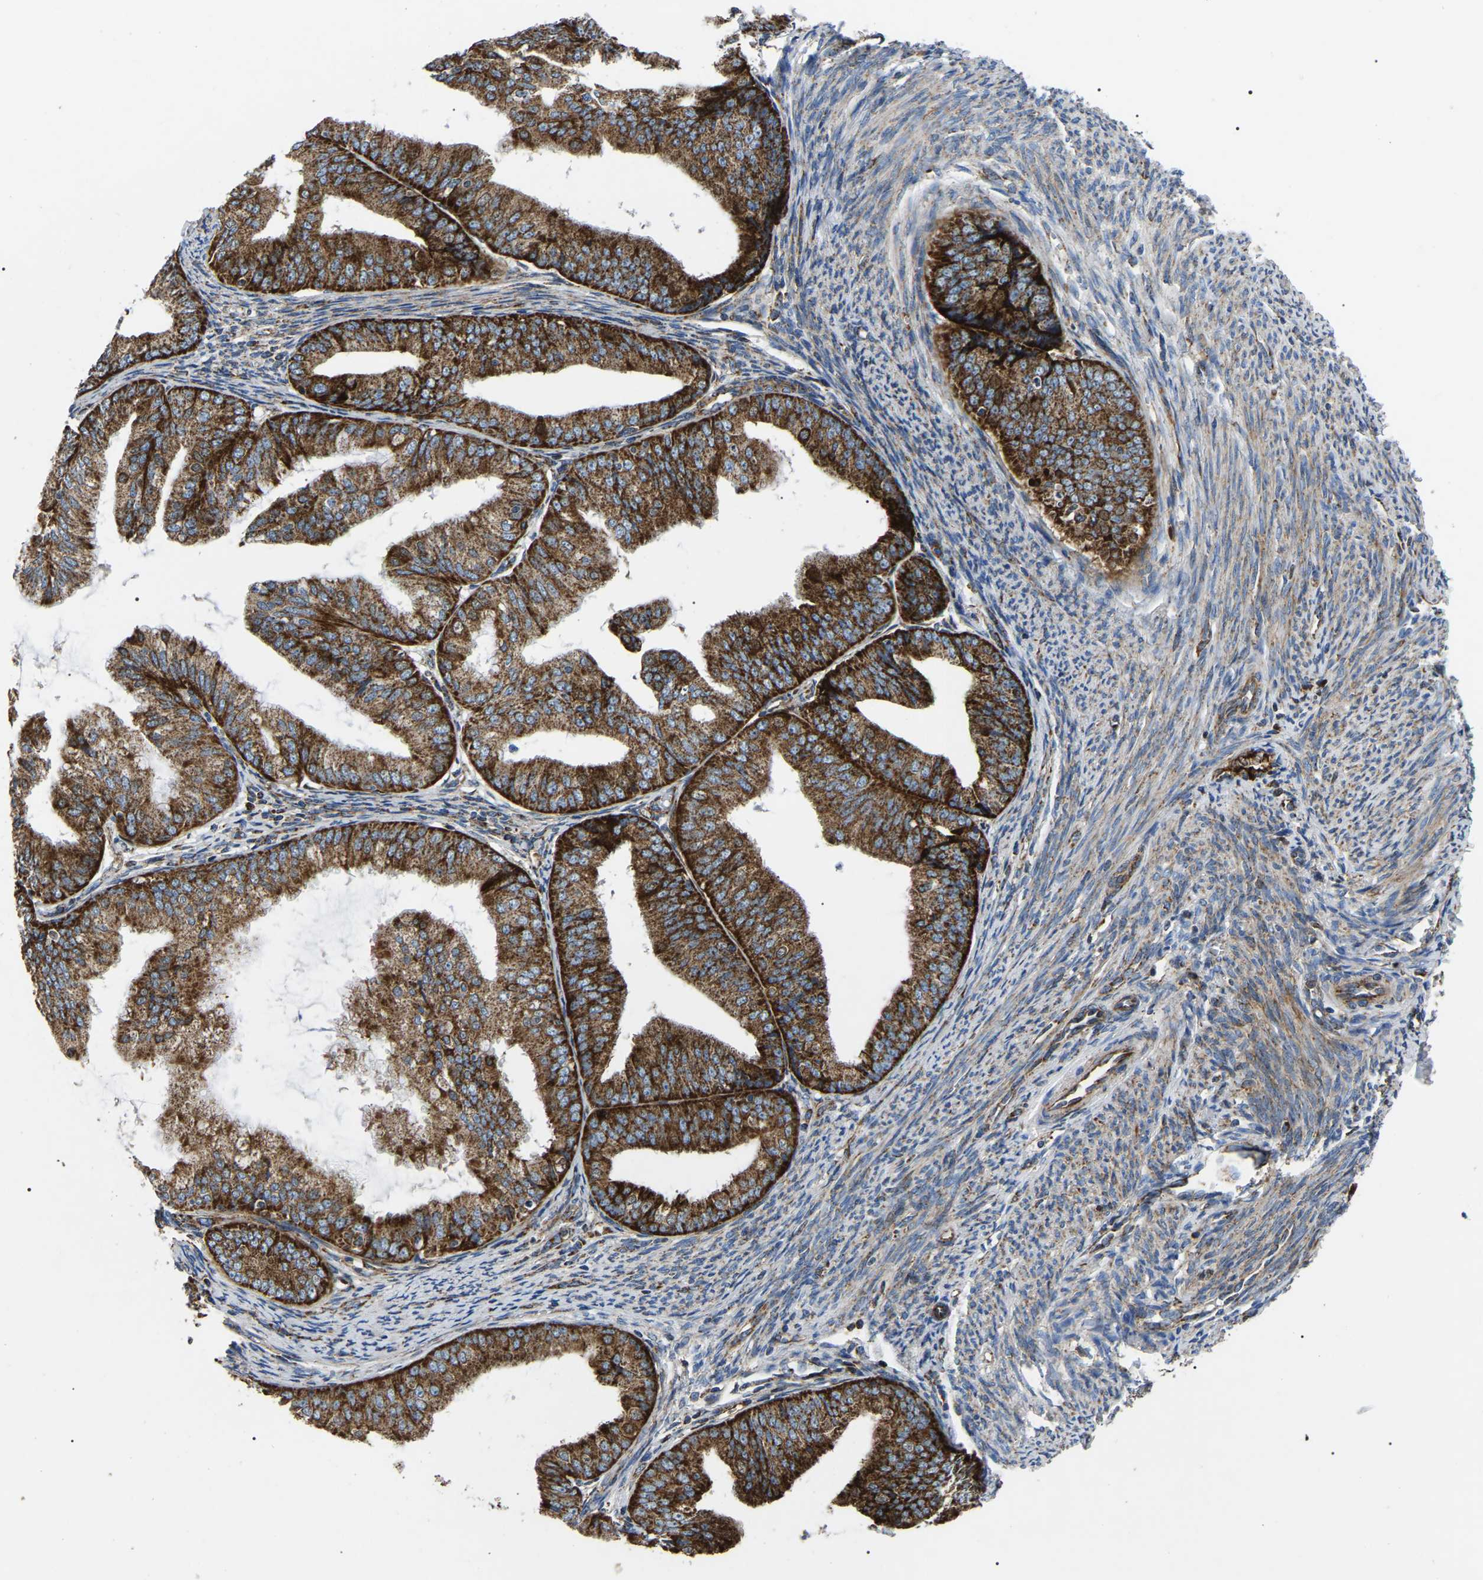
{"staining": {"intensity": "strong", "quantity": ">75%", "location": "cytoplasmic/membranous"}, "tissue": "endometrial cancer", "cell_type": "Tumor cells", "image_type": "cancer", "snomed": [{"axis": "morphology", "description": "Adenocarcinoma, NOS"}, {"axis": "topography", "description": "Endometrium"}], "caption": "Strong cytoplasmic/membranous protein positivity is identified in about >75% of tumor cells in endometrial cancer (adenocarcinoma).", "gene": "PPM1E", "patient": {"sex": "female", "age": 63}}